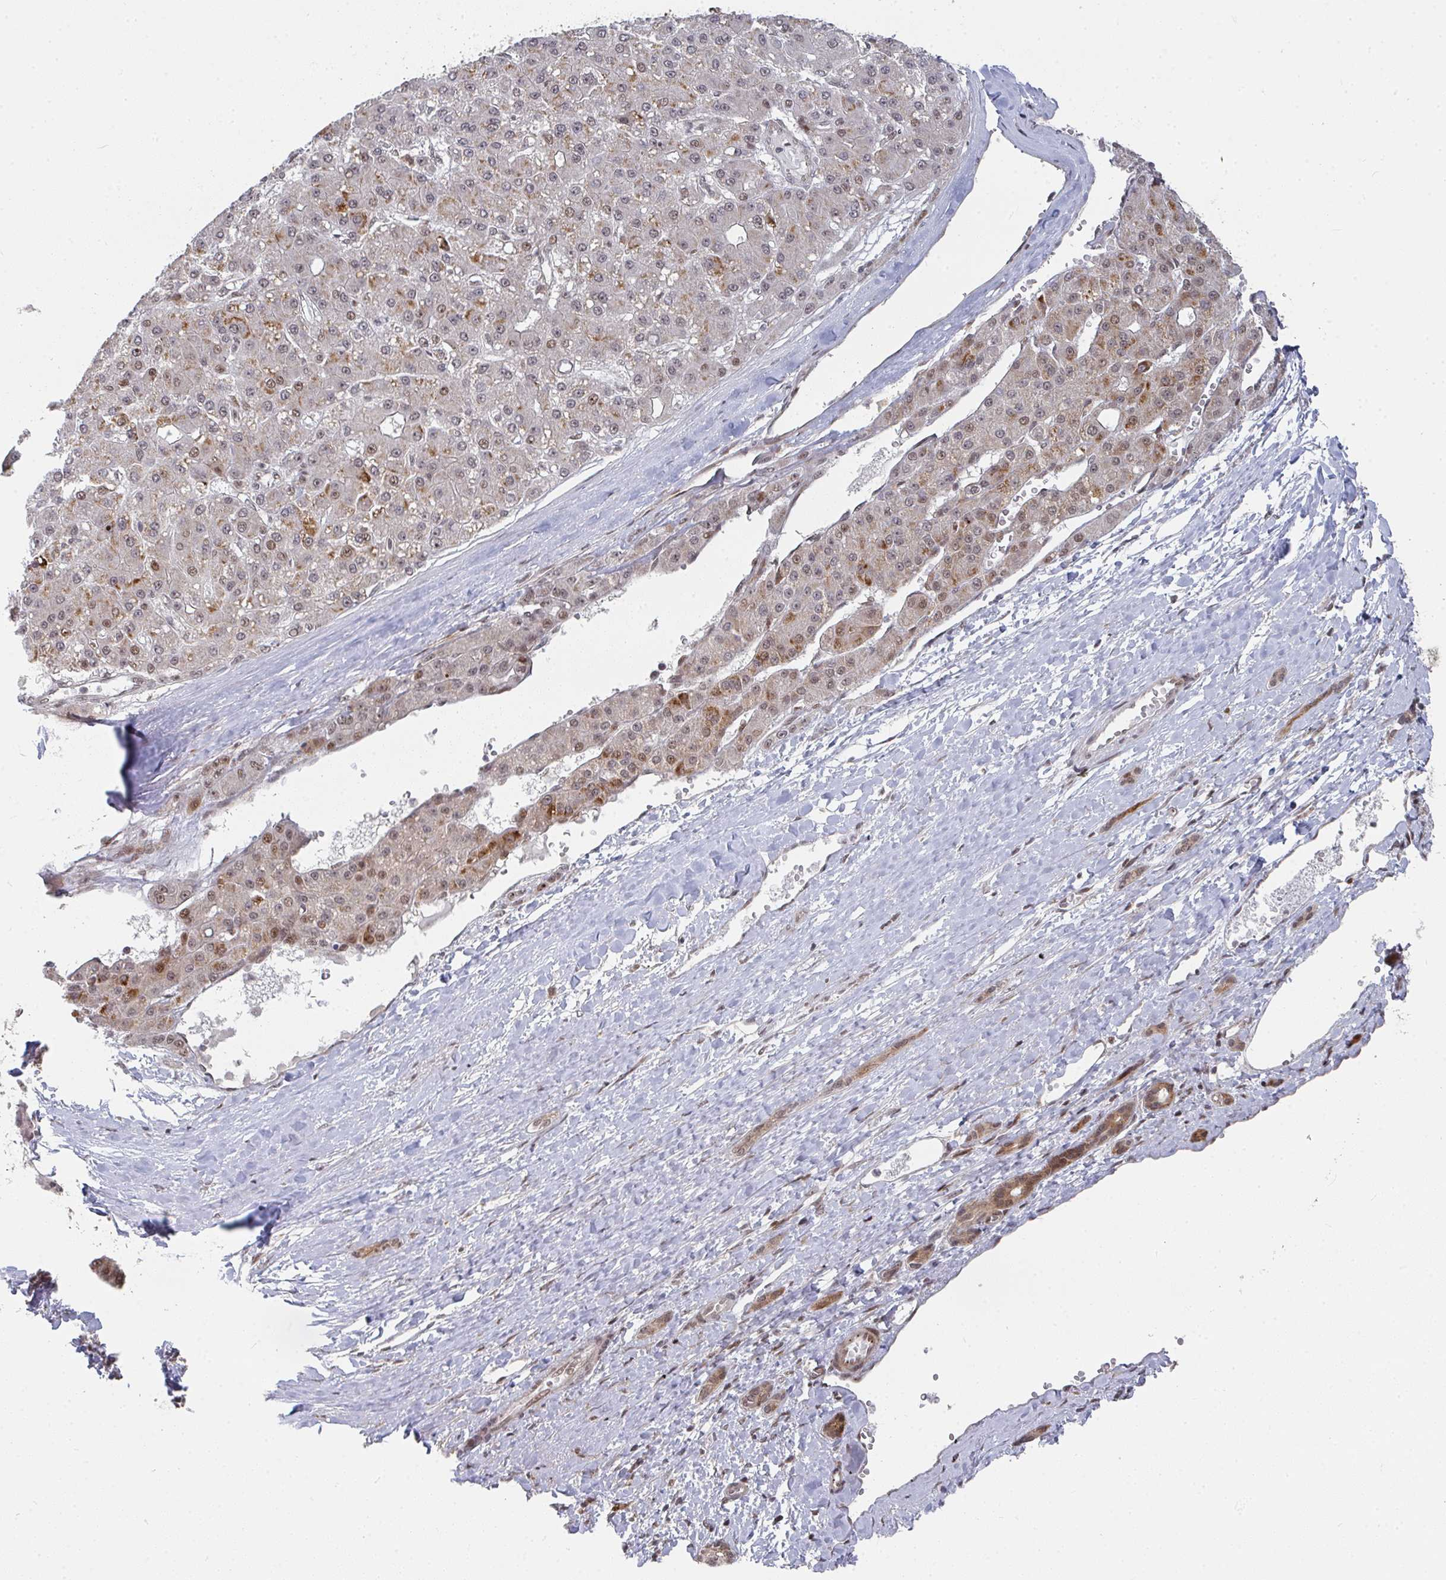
{"staining": {"intensity": "moderate", "quantity": "25%-75%", "location": "cytoplasmic/membranous"}, "tissue": "liver cancer", "cell_type": "Tumor cells", "image_type": "cancer", "snomed": [{"axis": "morphology", "description": "Carcinoma, Hepatocellular, NOS"}, {"axis": "topography", "description": "Liver"}], "caption": "A histopathology image showing moderate cytoplasmic/membranous staining in approximately 25%-75% of tumor cells in liver cancer, as visualized by brown immunohistochemical staining.", "gene": "RBBP5", "patient": {"sex": "male", "age": 67}}